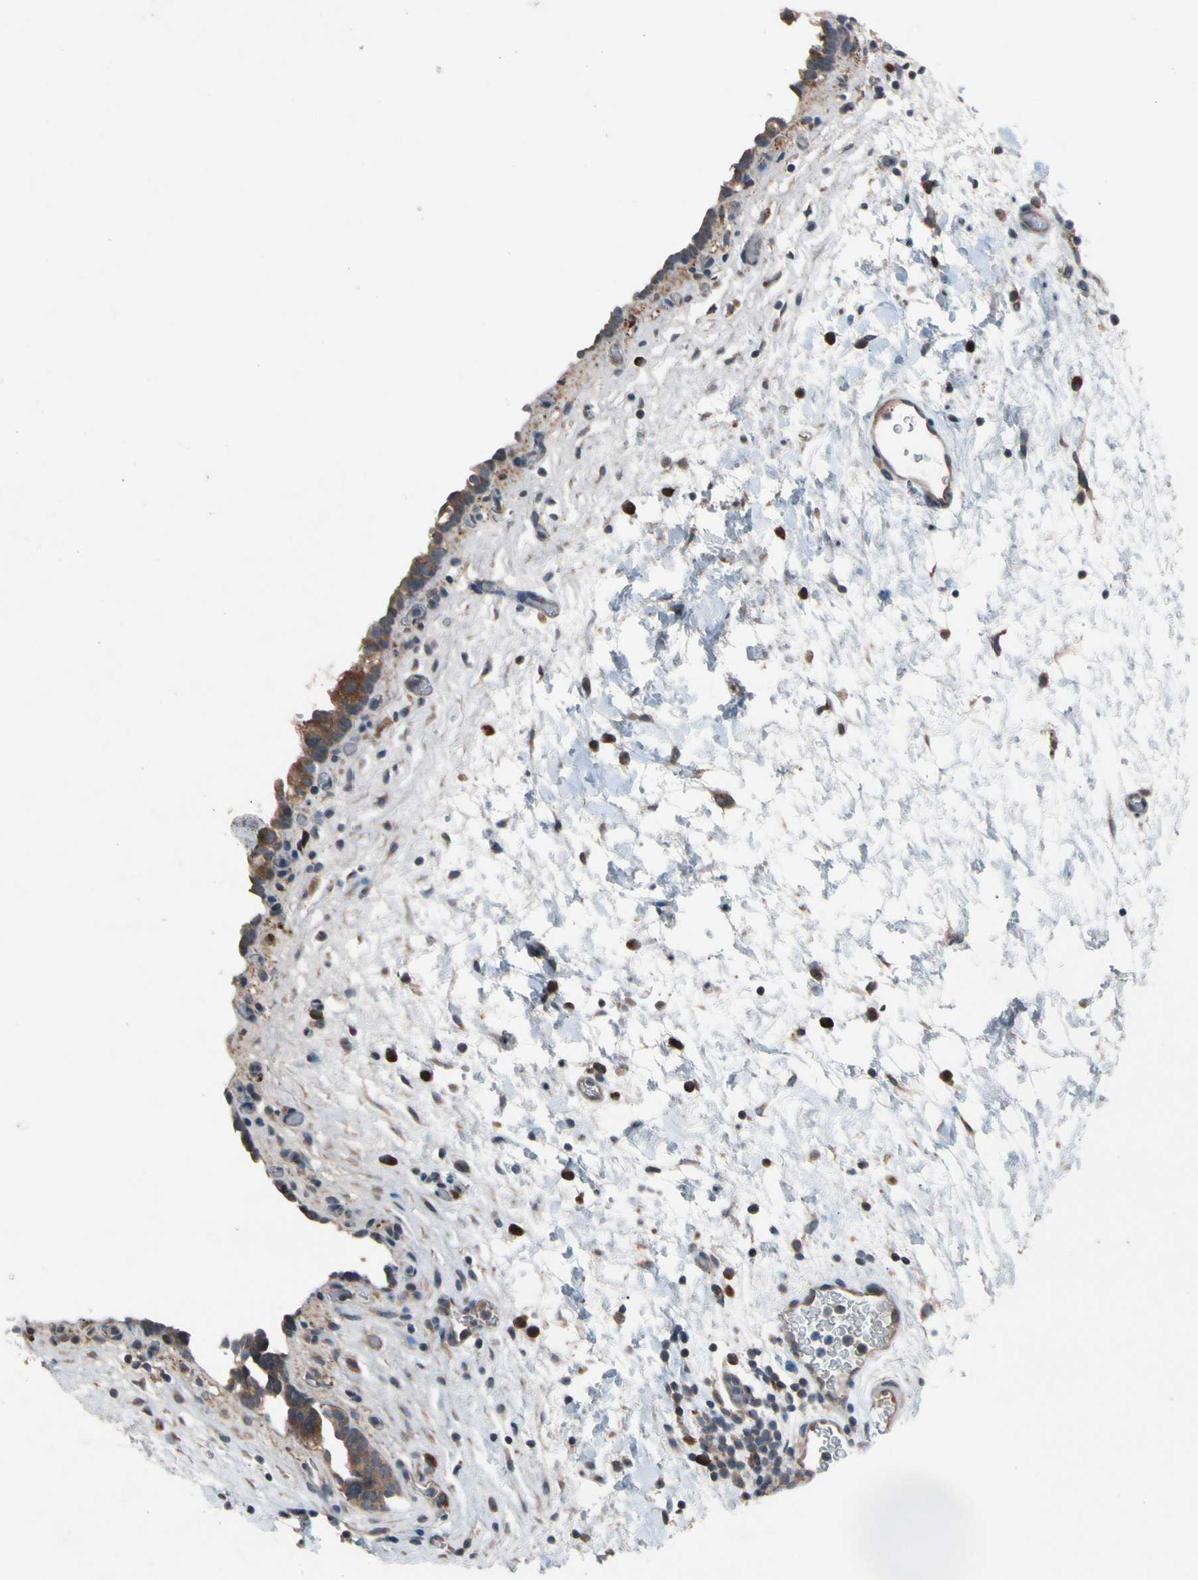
{"staining": {"intensity": "moderate", "quantity": ">75%", "location": "cytoplasmic/membranous"}, "tissue": "urinary bladder", "cell_type": "Urothelial cells", "image_type": "normal", "snomed": [{"axis": "morphology", "description": "Normal tissue, NOS"}, {"axis": "topography", "description": "Urinary bladder"}], "caption": "Protein staining displays moderate cytoplasmic/membranous expression in approximately >75% of urothelial cells in normal urinary bladder. (brown staining indicates protein expression, while blue staining denotes nuclei).", "gene": "PRDX4", "patient": {"sex": "female", "age": 64}}